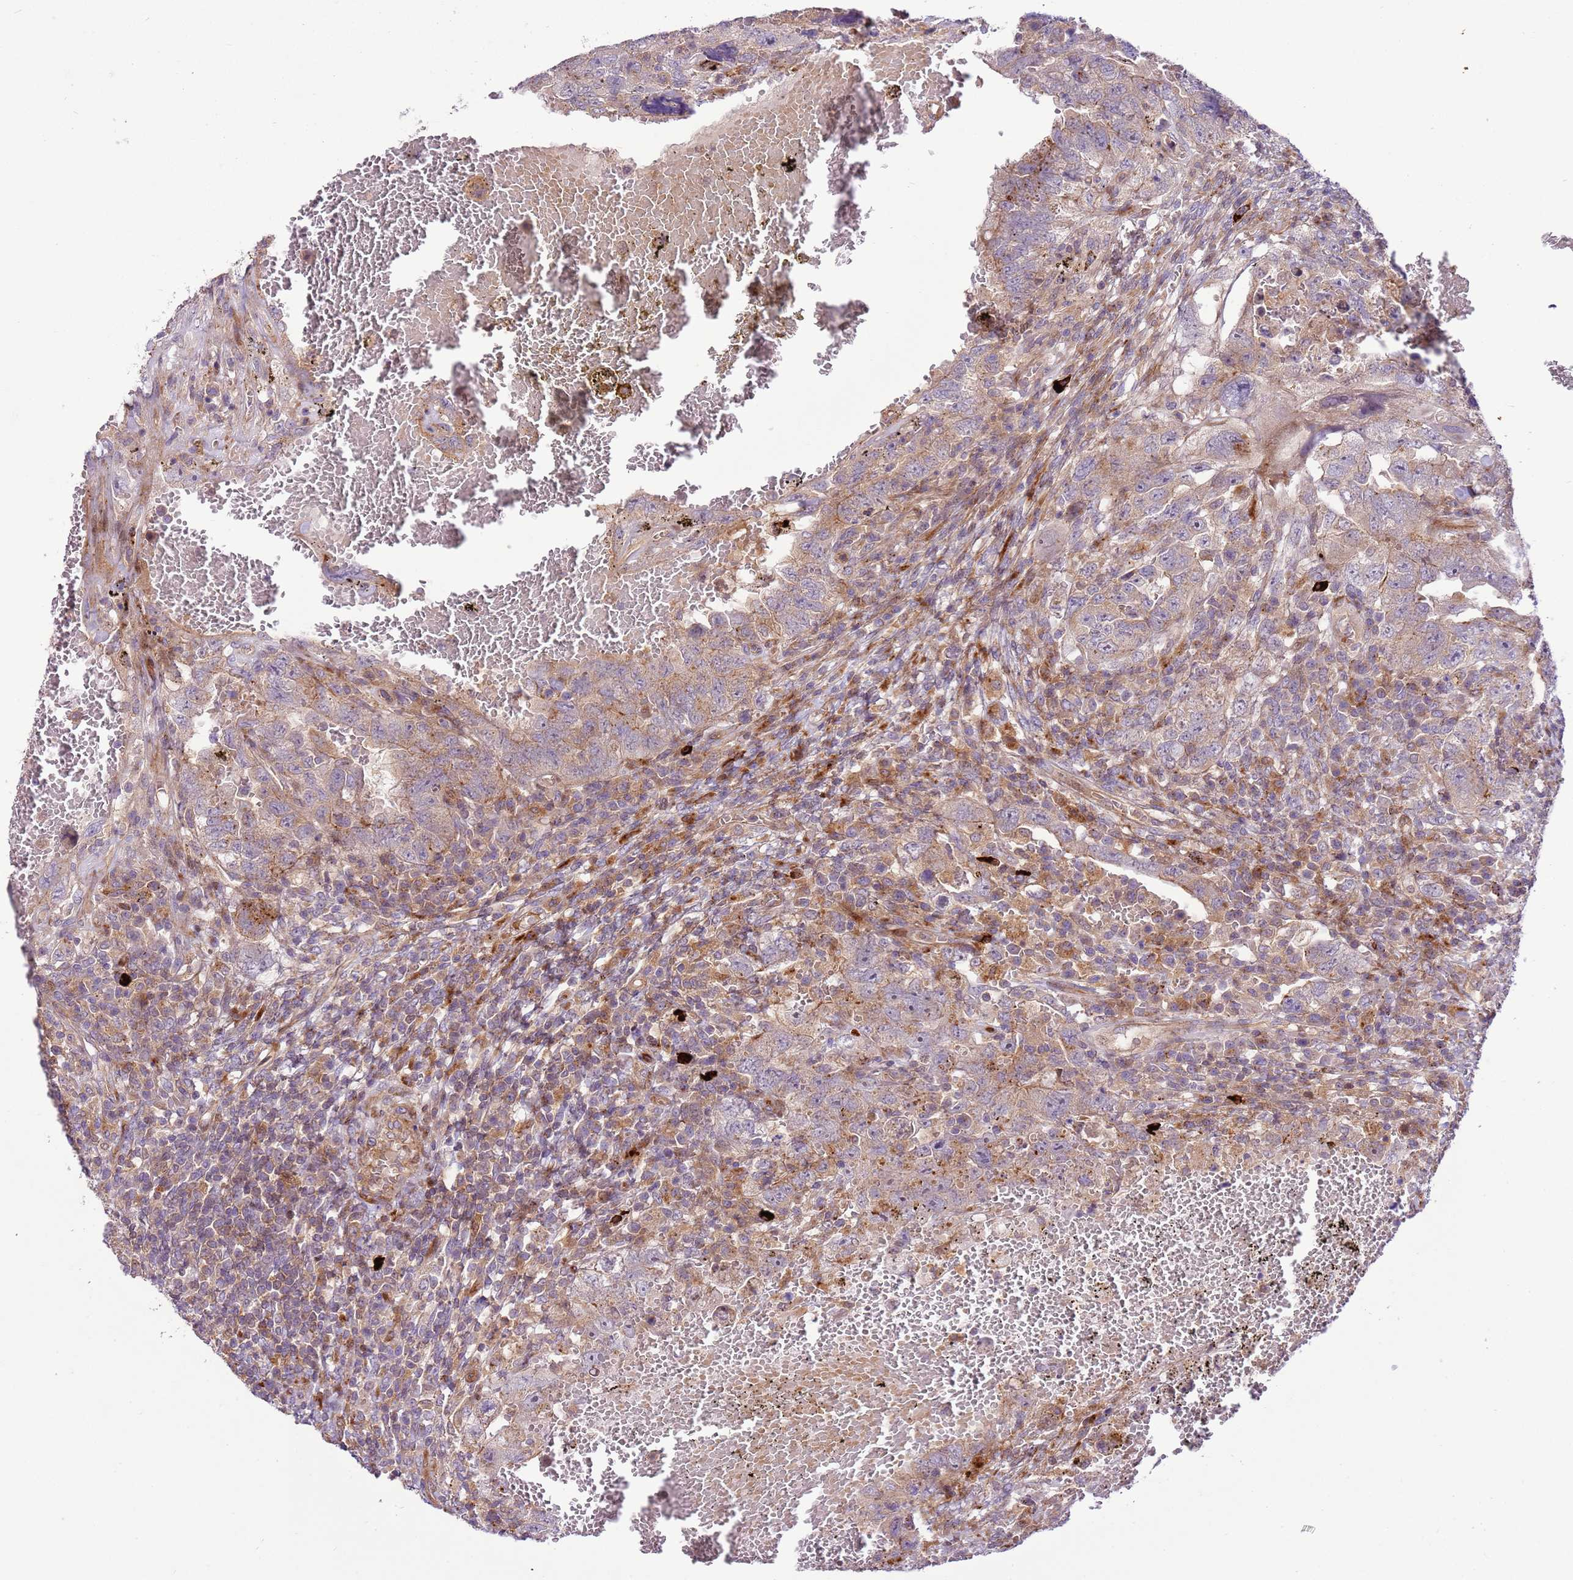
{"staining": {"intensity": "weak", "quantity": "25%-75%", "location": "cytoplasmic/membranous"}, "tissue": "testis cancer", "cell_type": "Tumor cells", "image_type": "cancer", "snomed": [{"axis": "morphology", "description": "Carcinoma, Embryonal, NOS"}, {"axis": "topography", "description": "Testis"}], "caption": "Brown immunohistochemical staining in testis cancer (embryonal carcinoma) displays weak cytoplasmic/membranous positivity in approximately 25%-75% of tumor cells.", "gene": "ZNF624", "patient": {"sex": "male", "age": 26}}